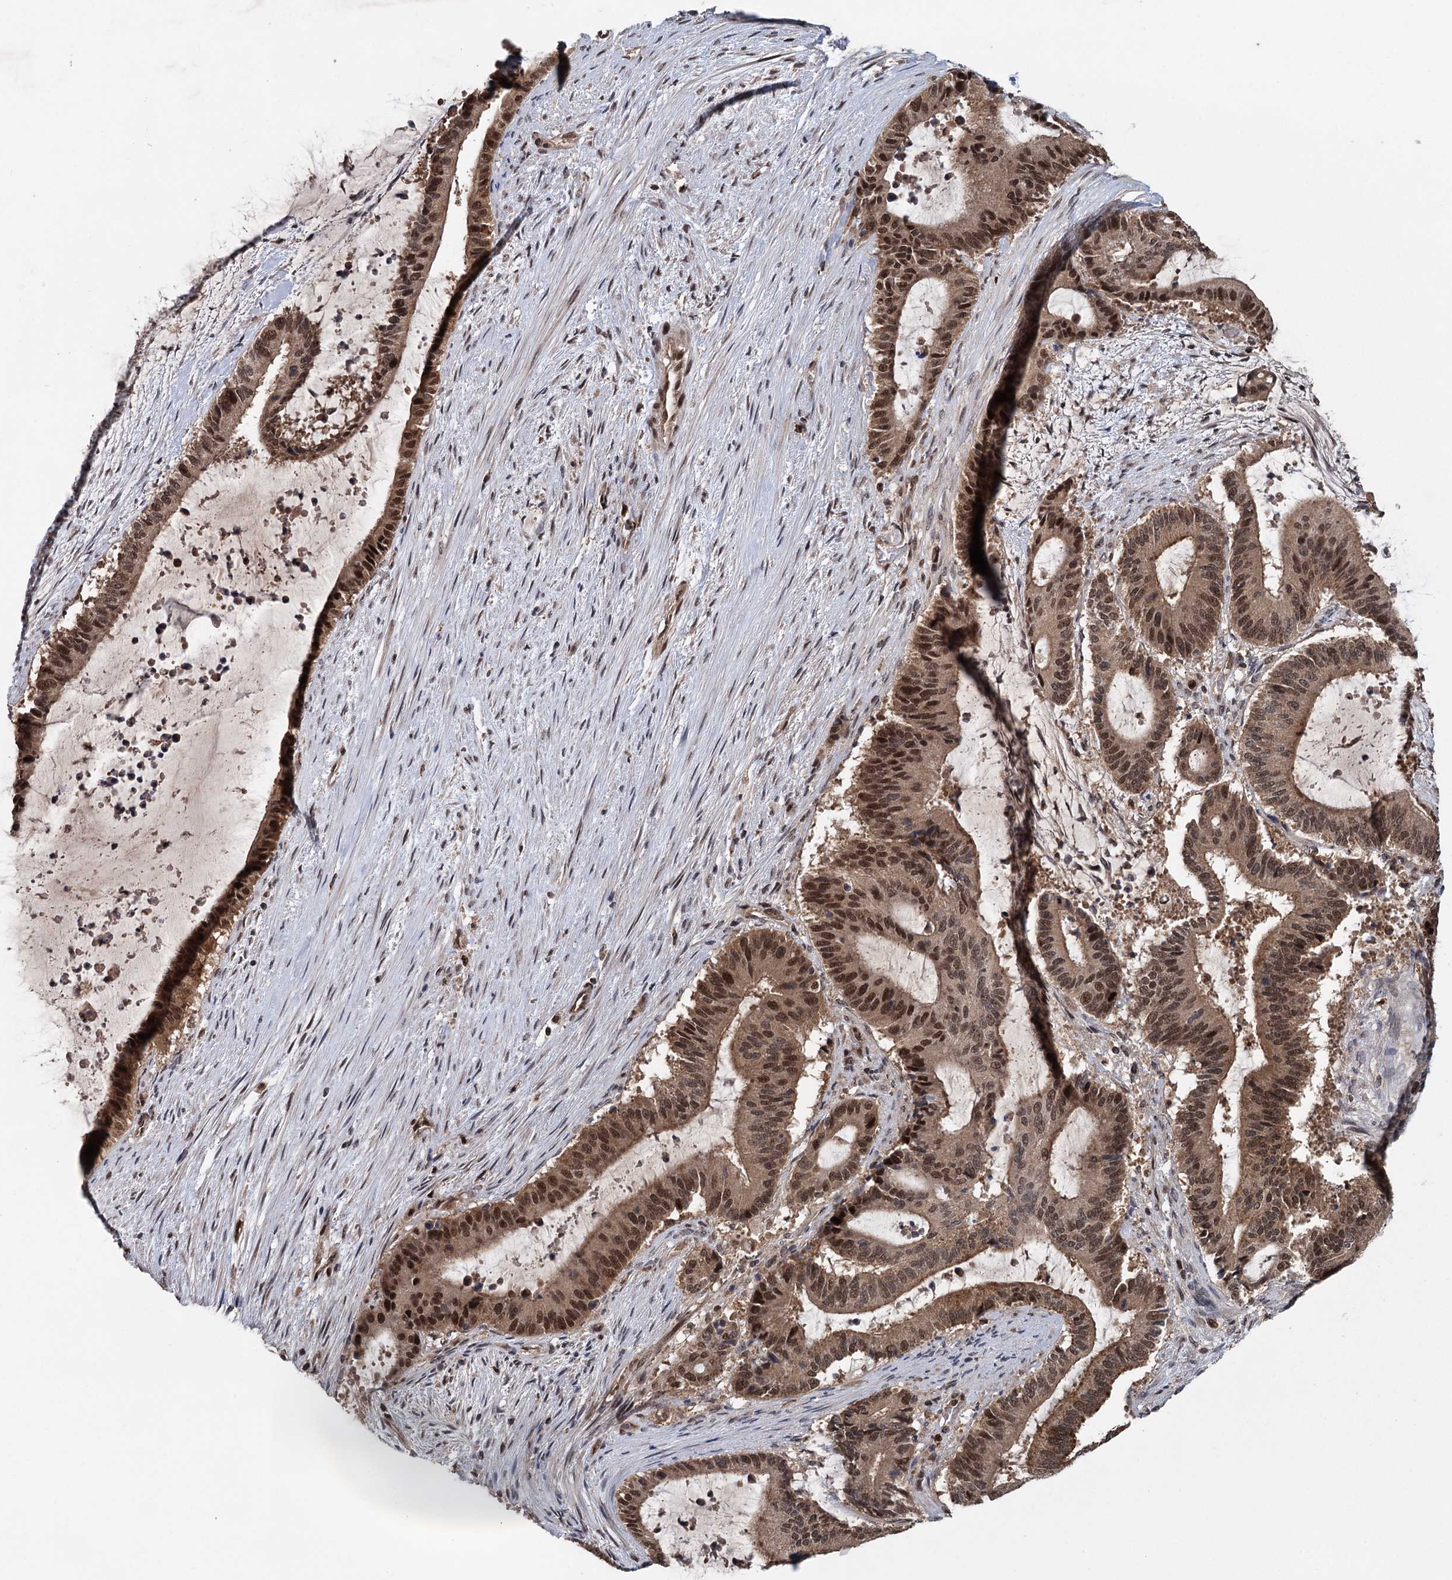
{"staining": {"intensity": "moderate", "quantity": ">75%", "location": "nuclear"}, "tissue": "liver cancer", "cell_type": "Tumor cells", "image_type": "cancer", "snomed": [{"axis": "morphology", "description": "Normal tissue, NOS"}, {"axis": "morphology", "description": "Cholangiocarcinoma"}, {"axis": "topography", "description": "Liver"}, {"axis": "topography", "description": "Peripheral nerve tissue"}], "caption": "Immunohistochemistry (IHC) (DAB) staining of human liver cancer displays moderate nuclear protein staining in about >75% of tumor cells. Immunohistochemistry (IHC) stains the protein of interest in brown and the nuclei are stained blue.", "gene": "MYG1", "patient": {"sex": "female", "age": 73}}